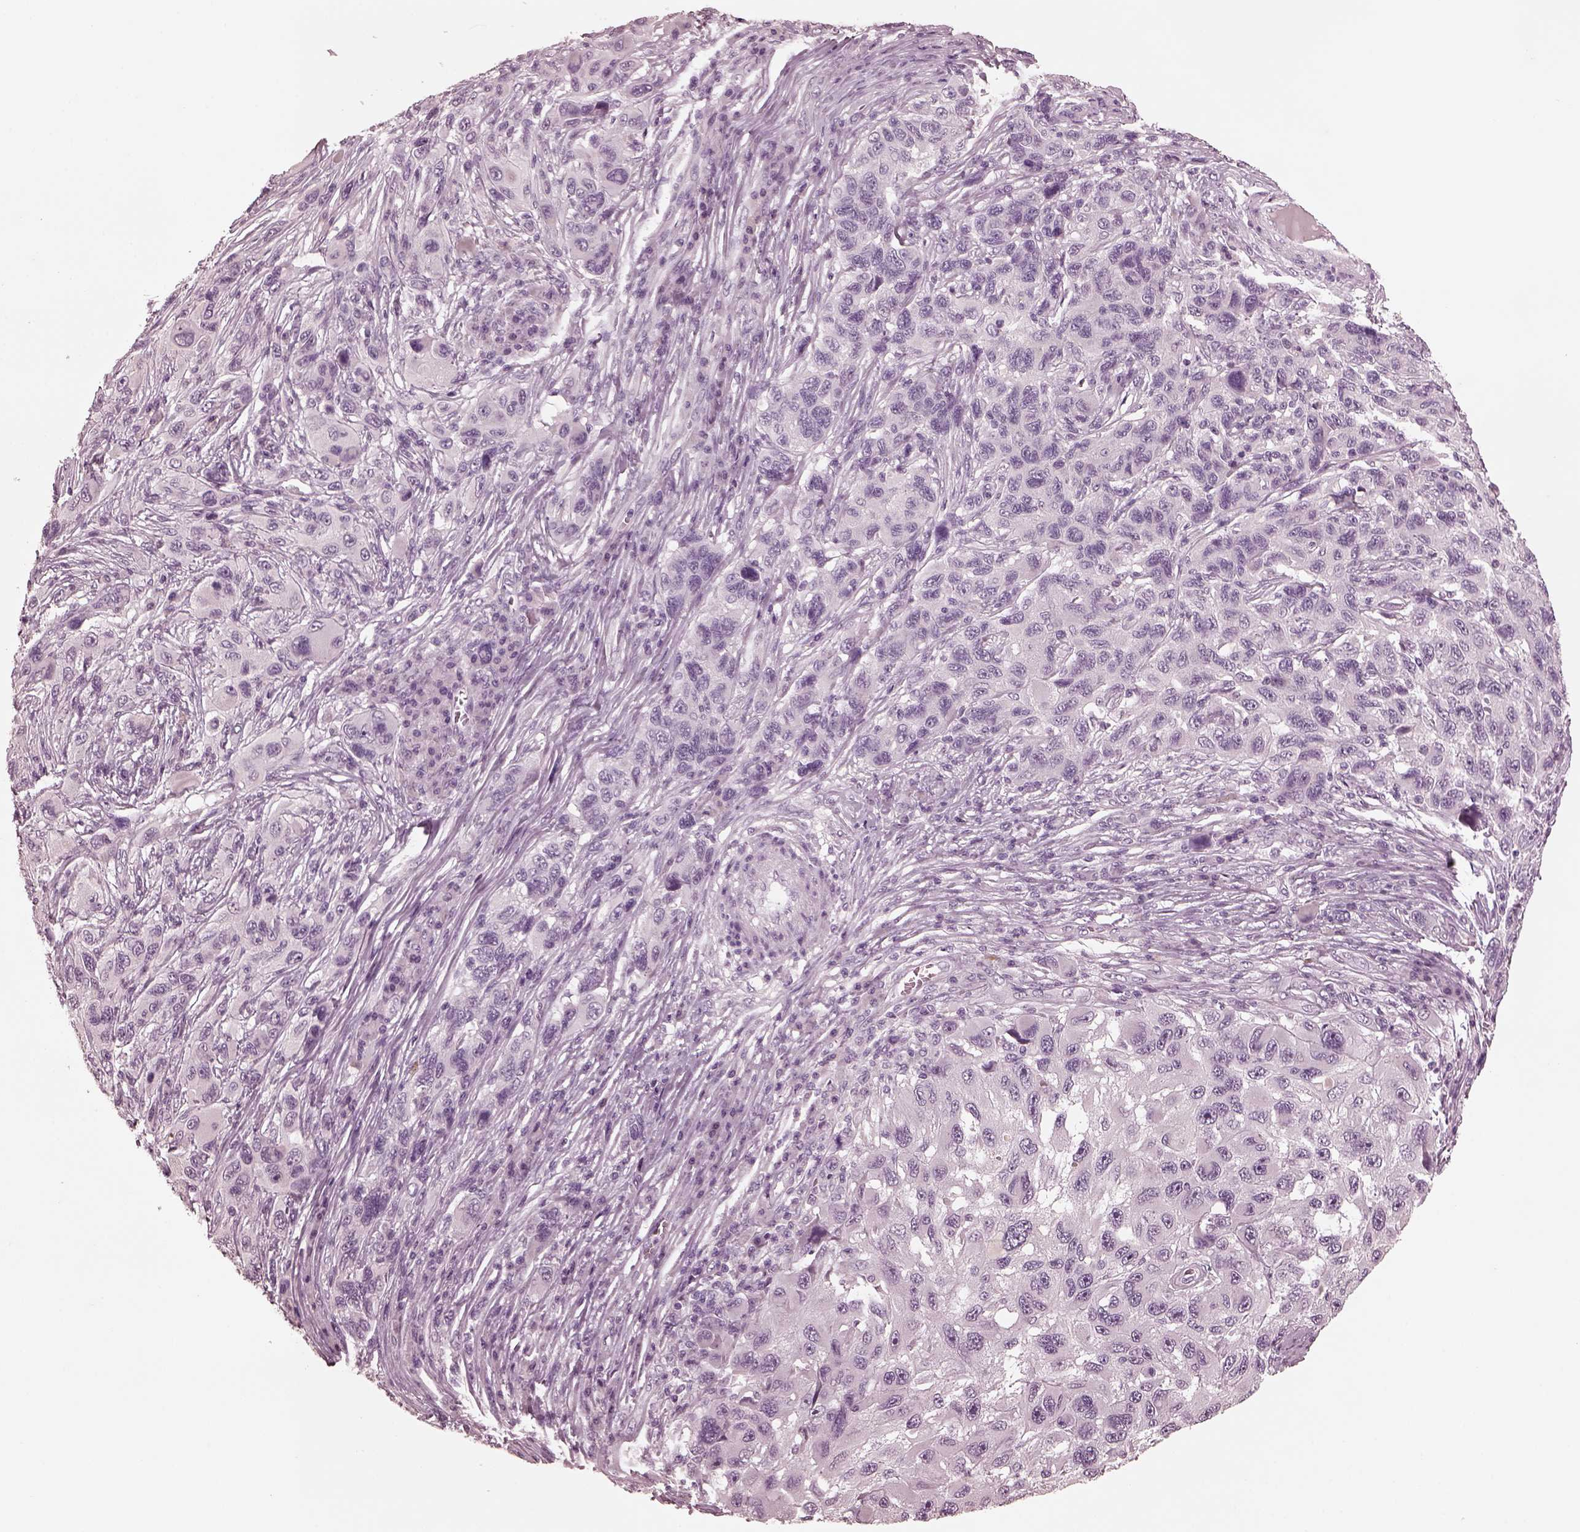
{"staining": {"intensity": "negative", "quantity": "none", "location": "none"}, "tissue": "melanoma", "cell_type": "Tumor cells", "image_type": "cancer", "snomed": [{"axis": "morphology", "description": "Malignant melanoma, NOS"}, {"axis": "topography", "description": "Skin"}], "caption": "High power microscopy image of an IHC micrograph of malignant melanoma, revealing no significant expression in tumor cells. Nuclei are stained in blue.", "gene": "CGA", "patient": {"sex": "male", "age": 53}}